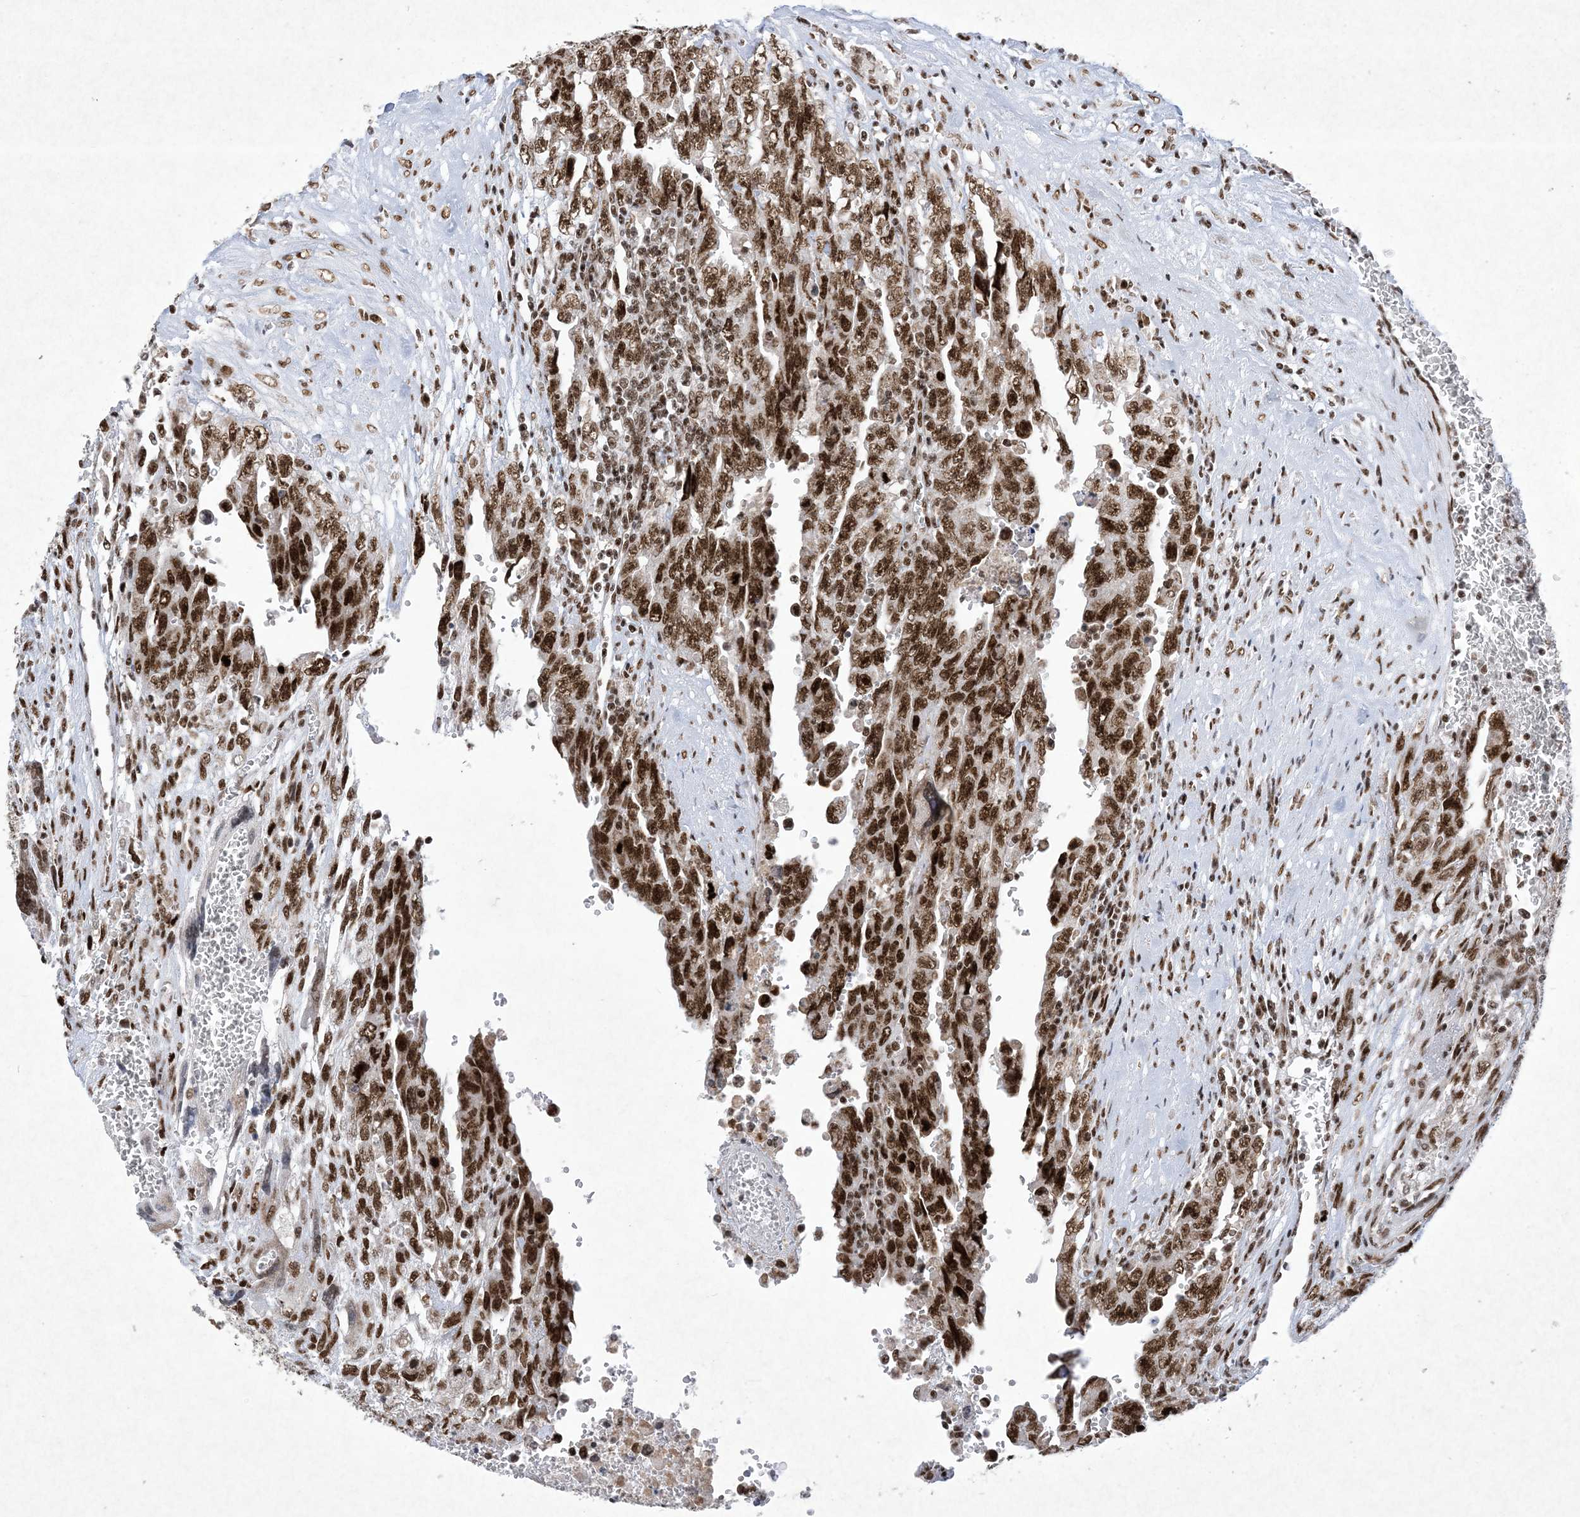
{"staining": {"intensity": "strong", "quantity": ">75%", "location": "nuclear"}, "tissue": "testis cancer", "cell_type": "Tumor cells", "image_type": "cancer", "snomed": [{"axis": "morphology", "description": "Carcinoma, Embryonal, NOS"}, {"axis": "topography", "description": "Testis"}], "caption": "Testis embryonal carcinoma stained with a protein marker reveals strong staining in tumor cells.", "gene": "PKNOX2", "patient": {"sex": "male", "age": 28}}